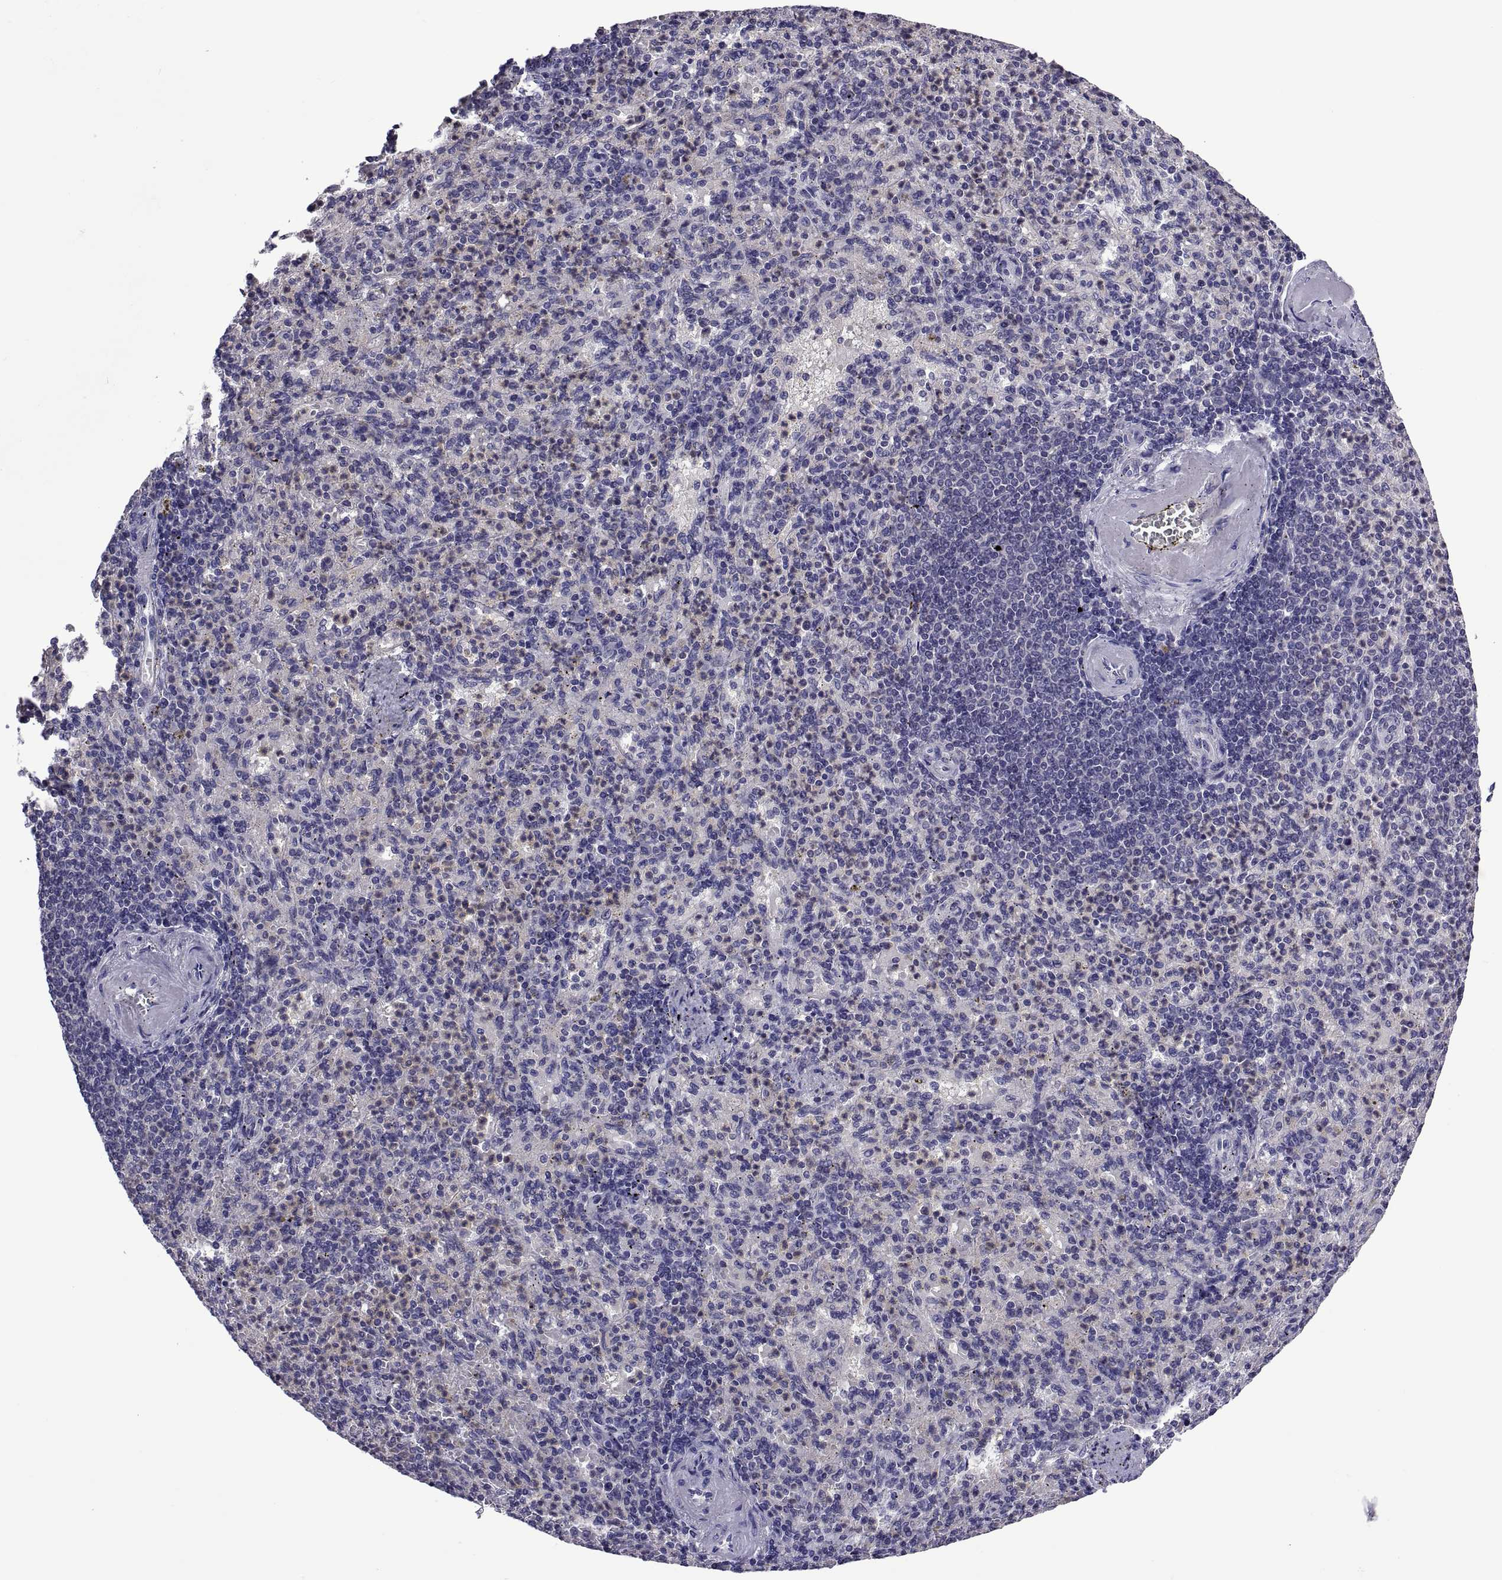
{"staining": {"intensity": "negative", "quantity": "none", "location": "none"}, "tissue": "spleen", "cell_type": "Cells in red pulp", "image_type": "normal", "snomed": [{"axis": "morphology", "description": "Normal tissue, NOS"}, {"axis": "topography", "description": "Spleen"}], "caption": "Immunohistochemical staining of unremarkable spleen demonstrates no significant expression in cells in red pulp. (DAB immunohistochemistry (IHC) with hematoxylin counter stain).", "gene": "LCN9", "patient": {"sex": "female", "age": 74}}